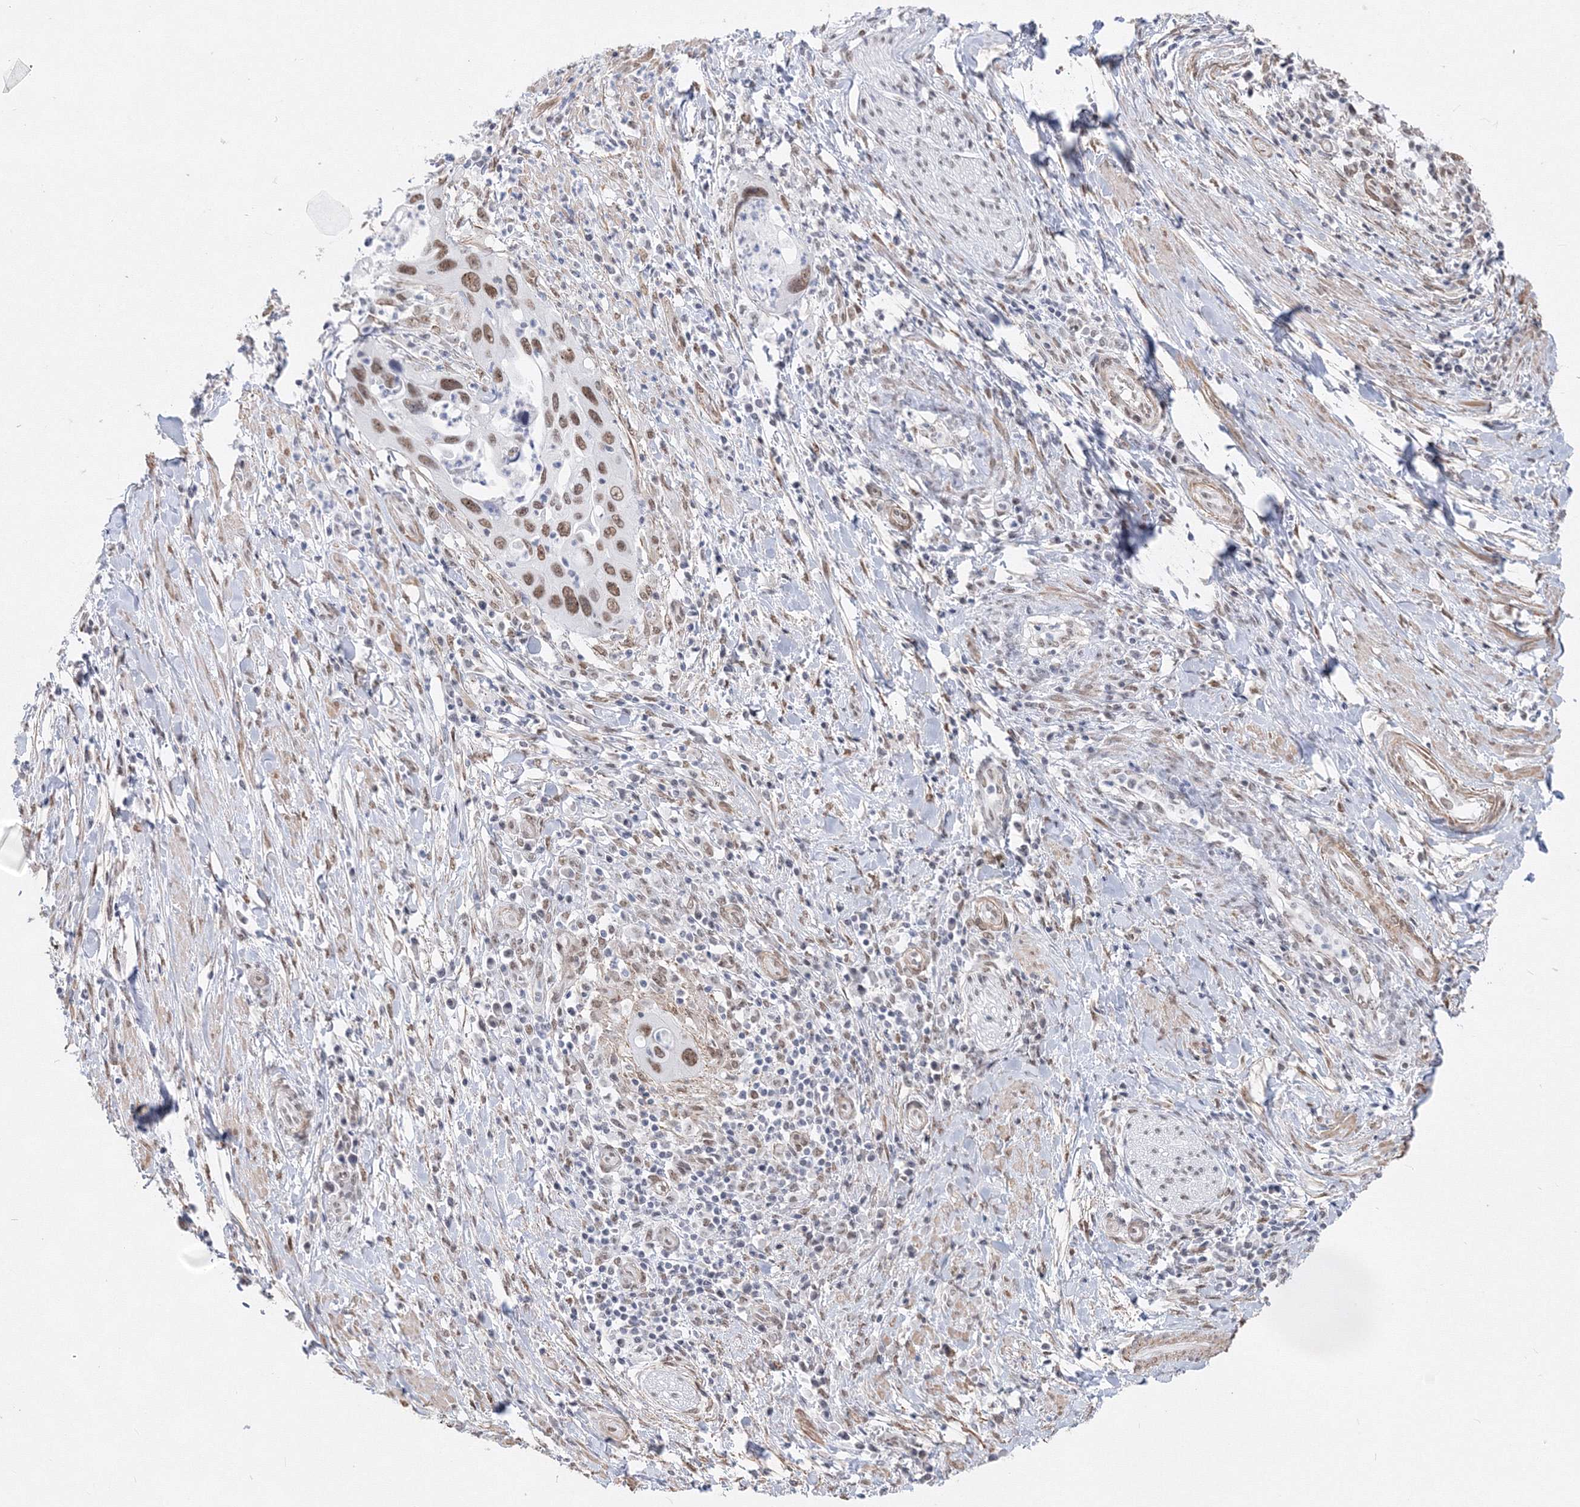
{"staining": {"intensity": "moderate", "quantity": ">75%", "location": "nuclear"}, "tissue": "cervical cancer", "cell_type": "Tumor cells", "image_type": "cancer", "snomed": [{"axis": "morphology", "description": "Squamous cell carcinoma, NOS"}, {"axis": "topography", "description": "Cervix"}], "caption": "Protein expression analysis of human squamous cell carcinoma (cervical) reveals moderate nuclear staining in about >75% of tumor cells. (DAB (3,3'-diaminobenzidine) = brown stain, brightfield microscopy at high magnification).", "gene": "ZNF638", "patient": {"sex": "female", "age": 38}}